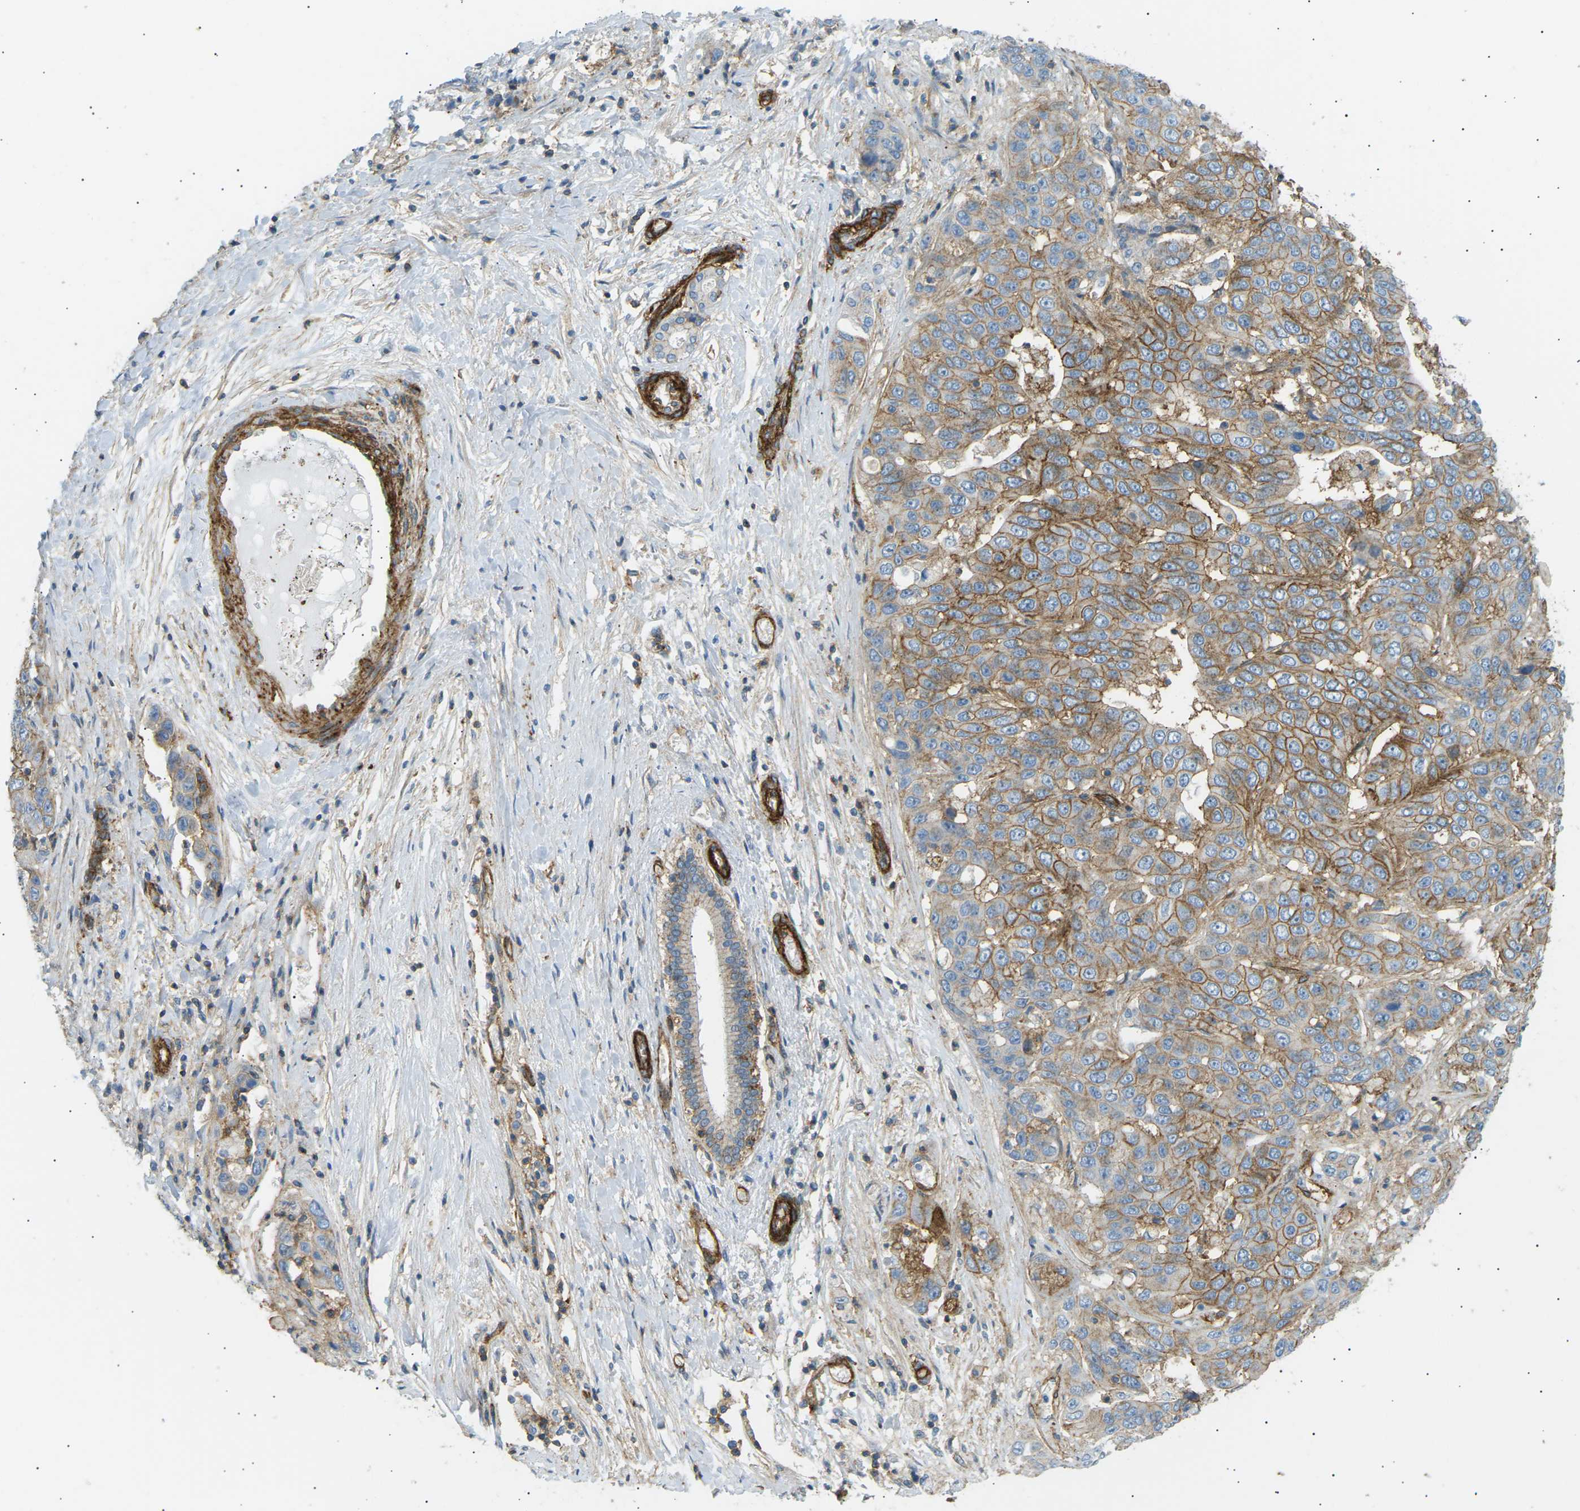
{"staining": {"intensity": "moderate", "quantity": "25%-75%", "location": "cytoplasmic/membranous"}, "tissue": "liver cancer", "cell_type": "Tumor cells", "image_type": "cancer", "snomed": [{"axis": "morphology", "description": "Cholangiocarcinoma"}, {"axis": "topography", "description": "Liver"}], "caption": "Tumor cells show moderate cytoplasmic/membranous staining in approximately 25%-75% of cells in liver cancer.", "gene": "ATP2B4", "patient": {"sex": "female", "age": 52}}